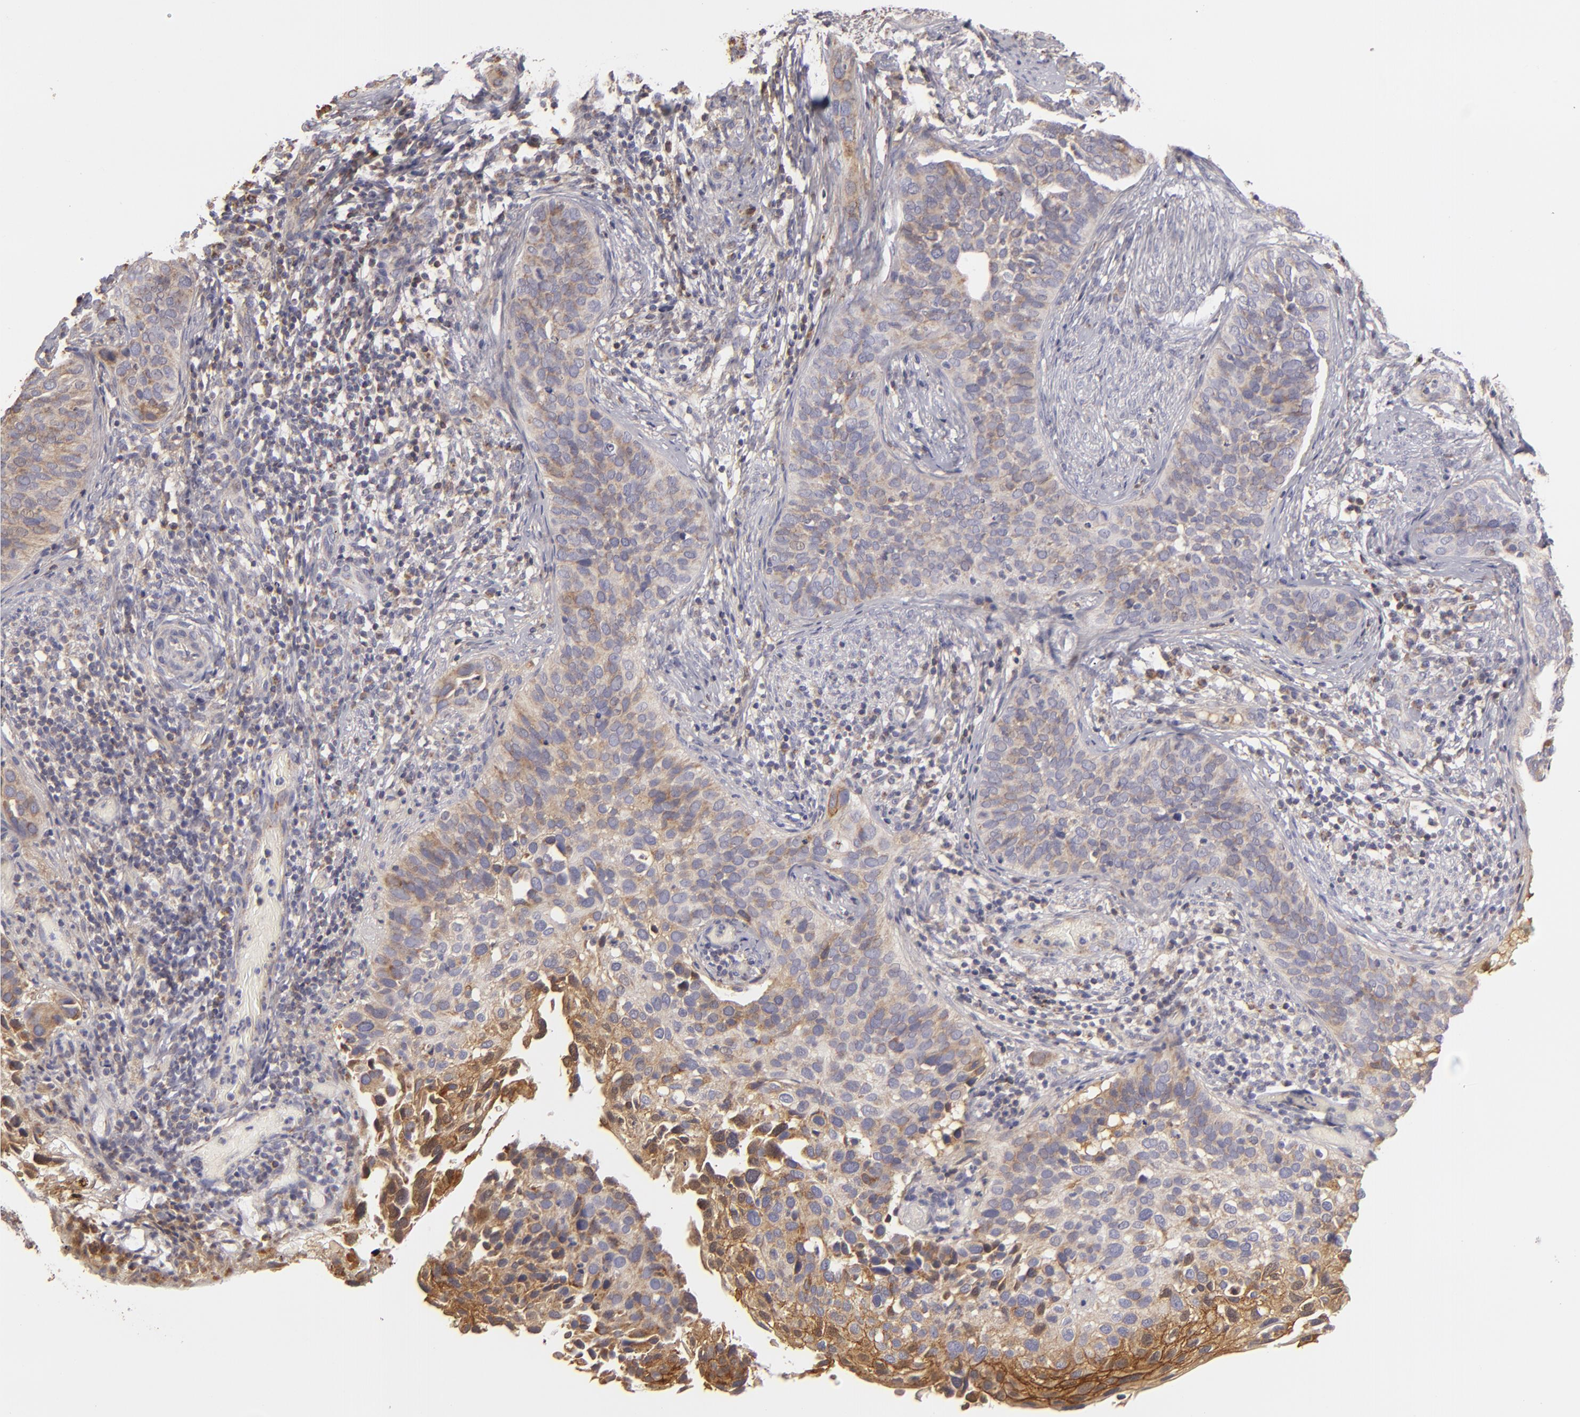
{"staining": {"intensity": "weak", "quantity": ">75%", "location": "cytoplasmic/membranous"}, "tissue": "cervical cancer", "cell_type": "Tumor cells", "image_type": "cancer", "snomed": [{"axis": "morphology", "description": "Squamous cell carcinoma, NOS"}, {"axis": "topography", "description": "Cervix"}], "caption": "Immunohistochemical staining of human cervical cancer (squamous cell carcinoma) demonstrates weak cytoplasmic/membranous protein expression in approximately >75% of tumor cells.", "gene": "CFB", "patient": {"sex": "female", "age": 31}}